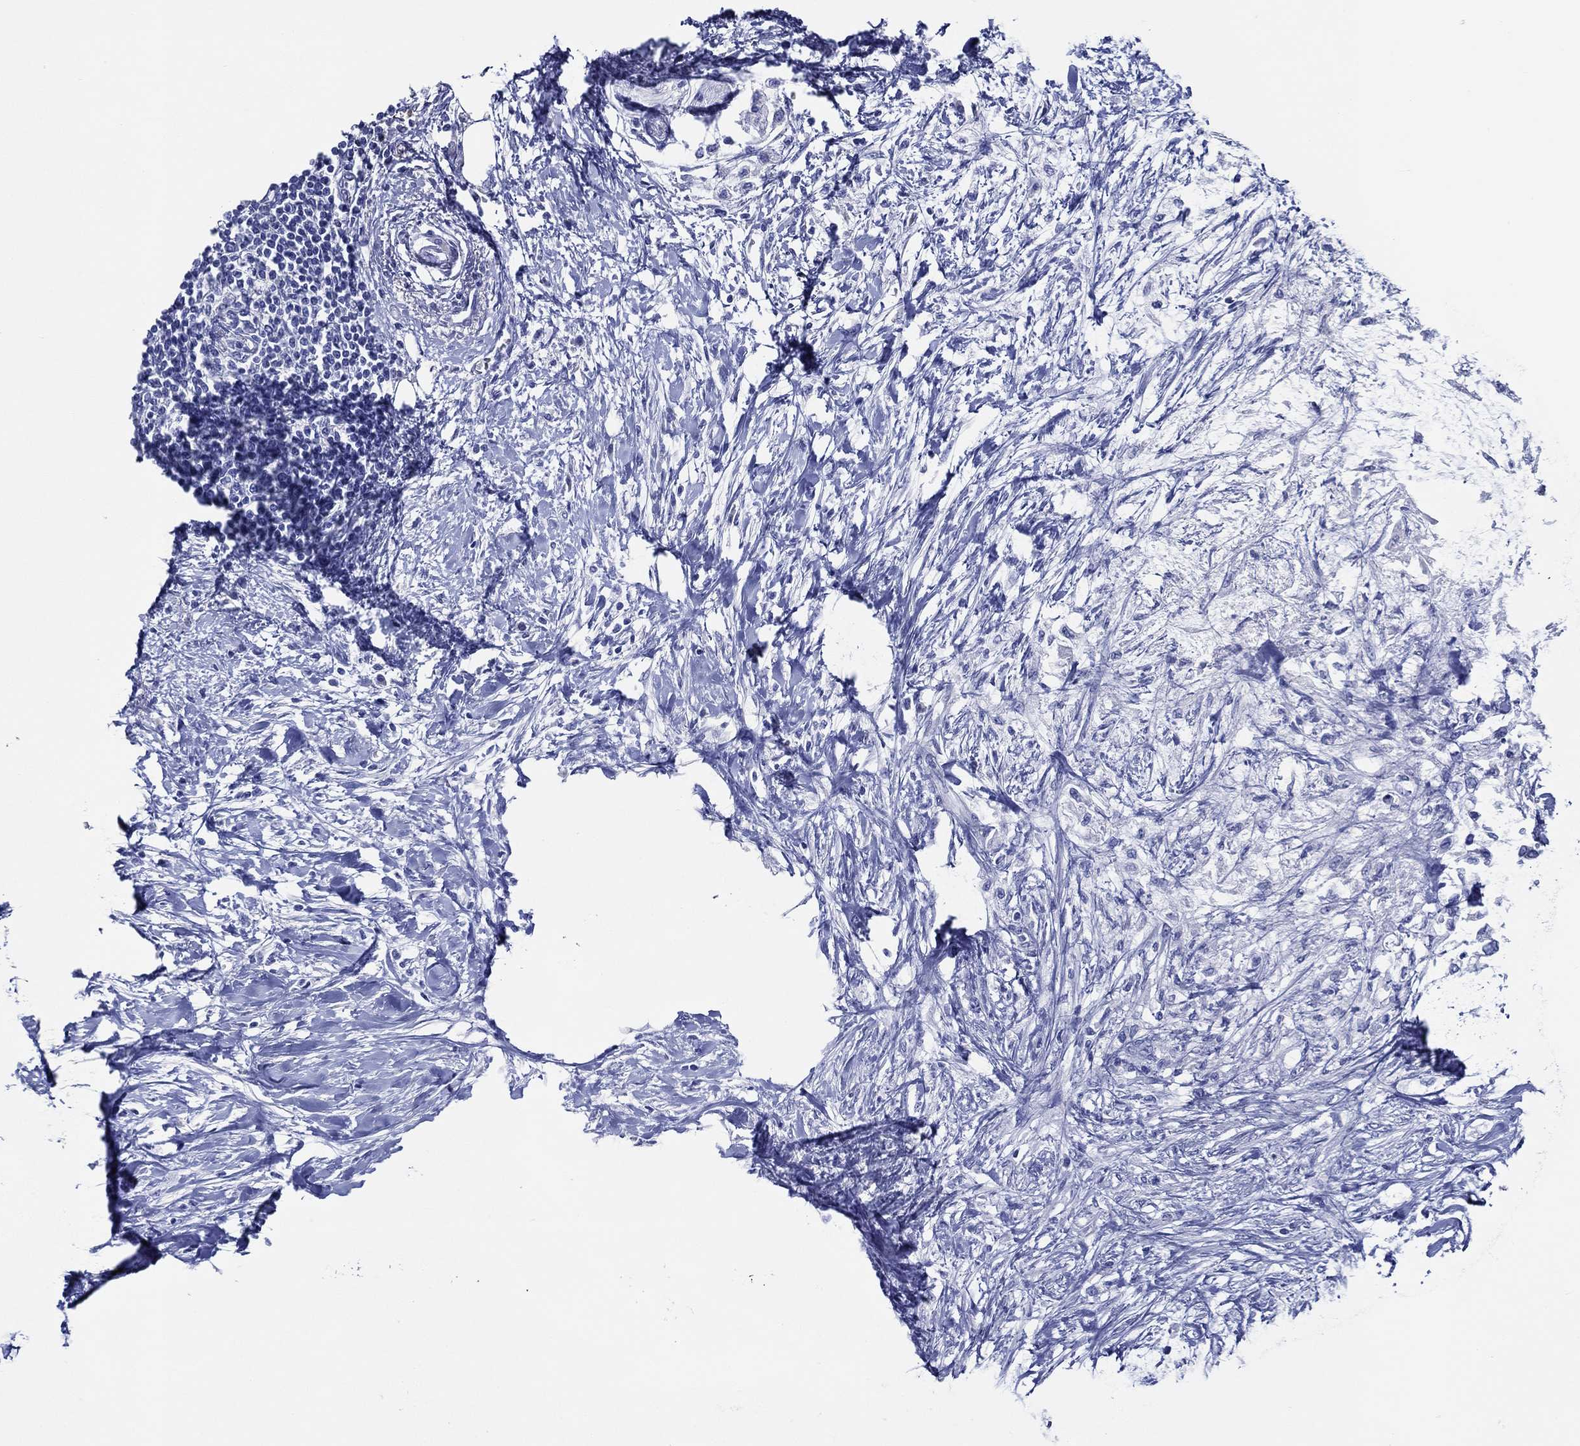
{"staining": {"intensity": "negative", "quantity": "none", "location": "none"}, "tissue": "pancreatic cancer", "cell_type": "Tumor cells", "image_type": "cancer", "snomed": [{"axis": "morphology", "description": "Normal tissue, NOS"}, {"axis": "morphology", "description": "Adenocarcinoma, NOS"}, {"axis": "topography", "description": "Pancreas"}, {"axis": "topography", "description": "Duodenum"}], "caption": "IHC image of neoplastic tissue: human adenocarcinoma (pancreatic) stained with DAB shows no significant protein staining in tumor cells.", "gene": "ACE2", "patient": {"sex": "female", "age": 60}}